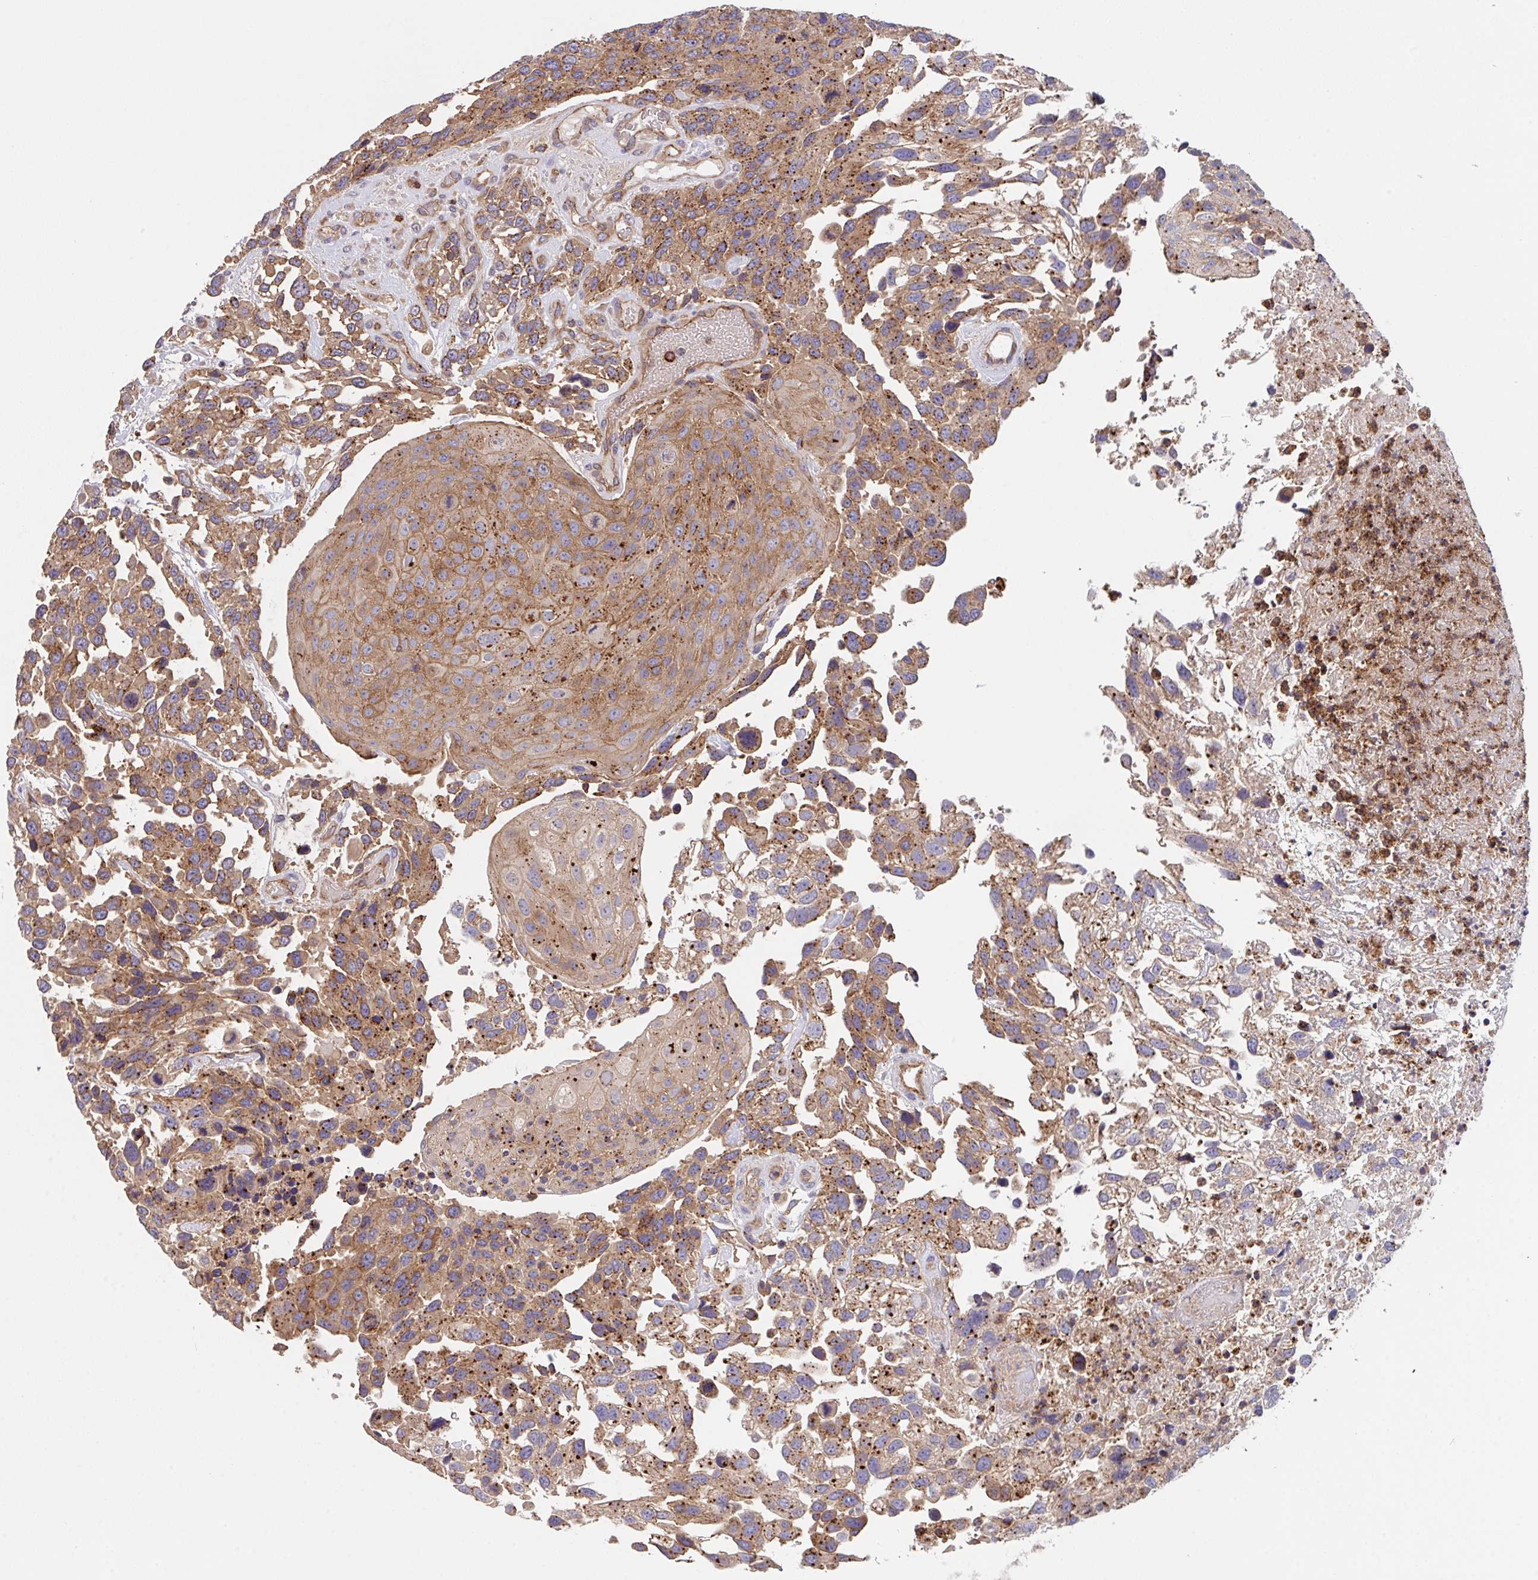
{"staining": {"intensity": "moderate", "quantity": ">75%", "location": "cytoplasmic/membranous"}, "tissue": "urothelial cancer", "cell_type": "Tumor cells", "image_type": "cancer", "snomed": [{"axis": "morphology", "description": "Urothelial carcinoma, High grade"}, {"axis": "topography", "description": "Urinary bladder"}], "caption": "Moderate cytoplasmic/membranous expression is identified in approximately >75% of tumor cells in urothelial cancer.", "gene": "C4orf36", "patient": {"sex": "female", "age": 70}}